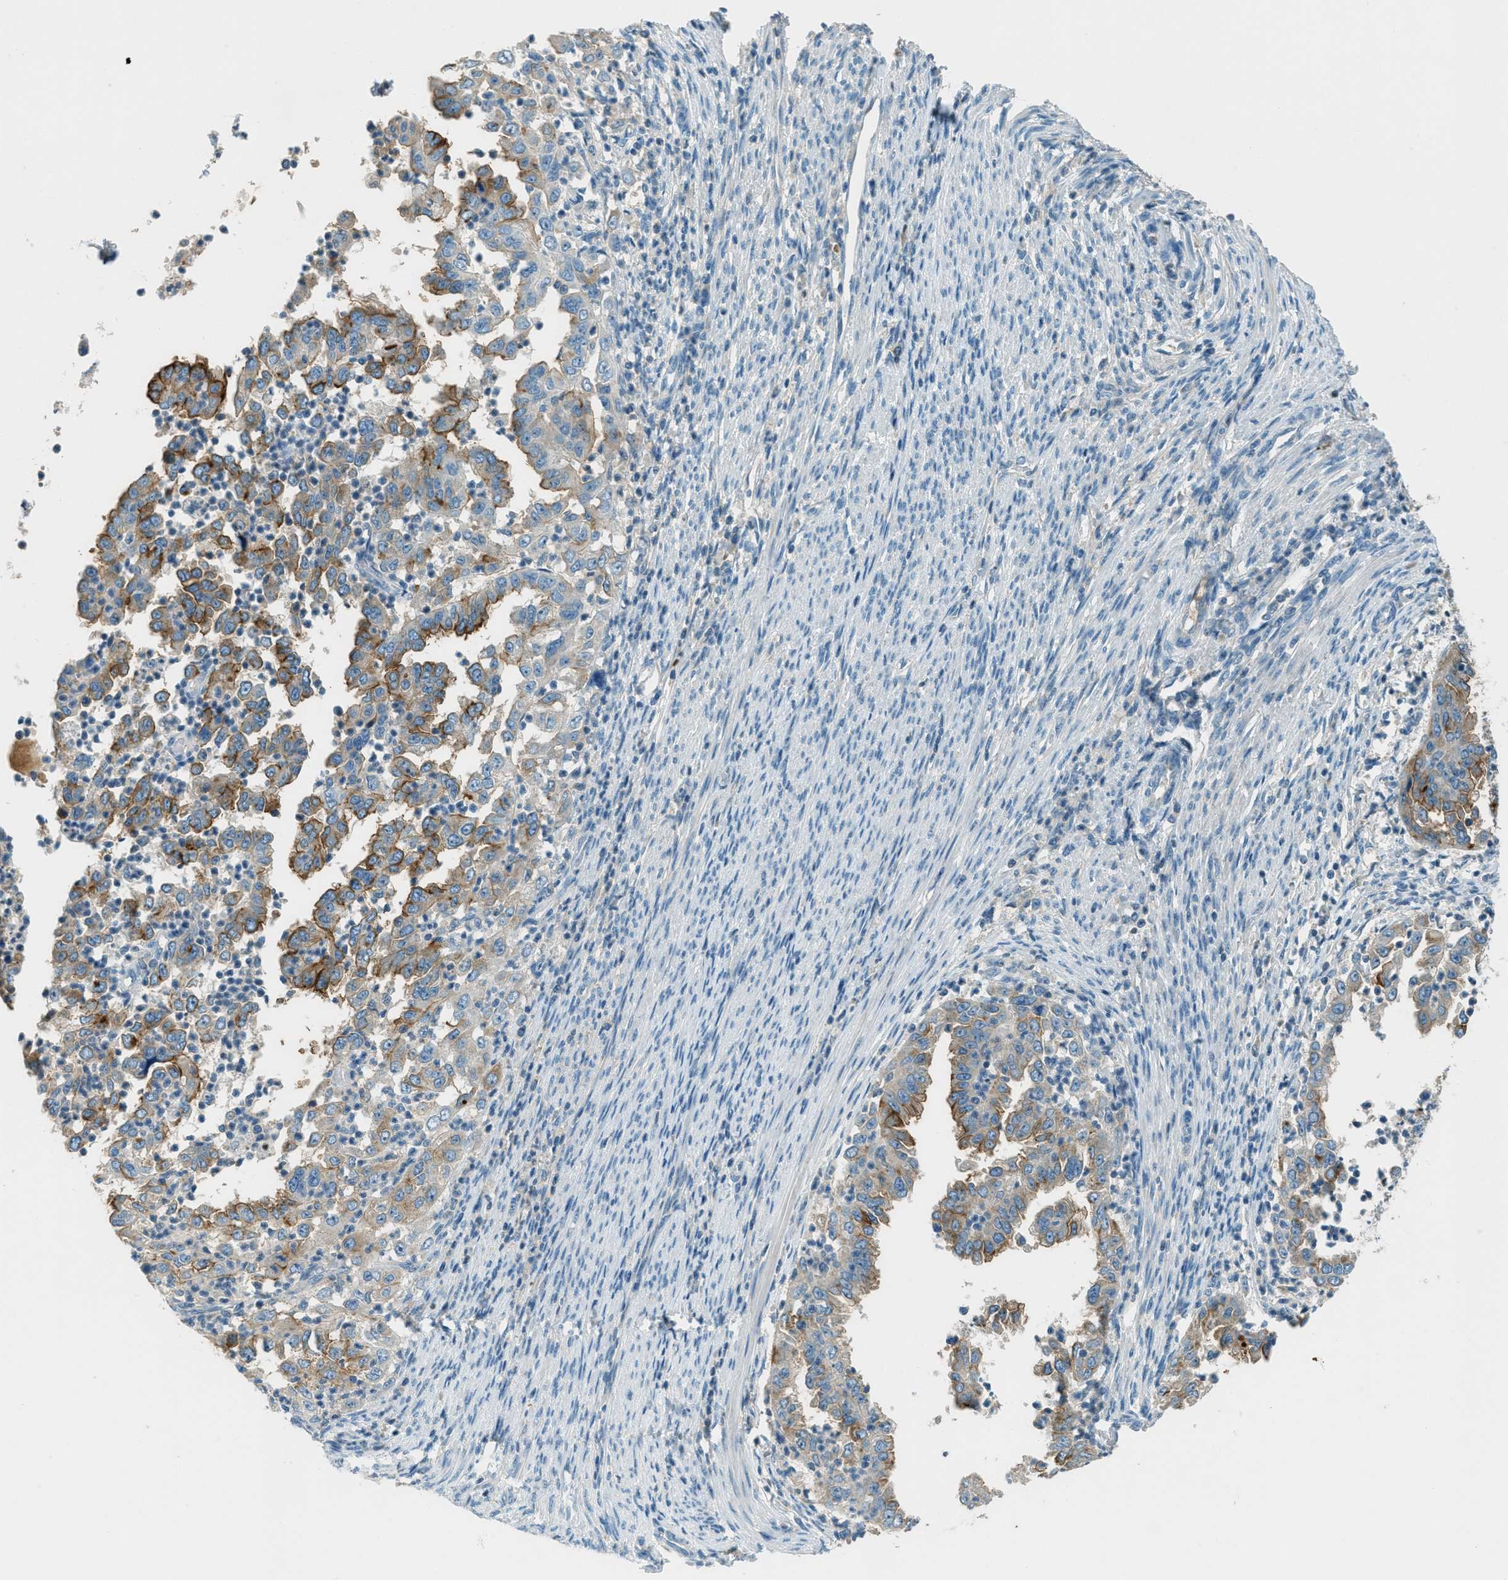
{"staining": {"intensity": "moderate", "quantity": "25%-75%", "location": "cytoplasmic/membranous"}, "tissue": "endometrial cancer", "cell_type": "Tumor cells", "image_type": "cancer", "snomed": [{"axis": "morphology", "description": "Adenocarcinoma, NOS"}, {"axis": "topography", "description": "Endometrium"}], "caption": "Approximately 25%-75% of tumor cells in human endometrial adenocarcinoma exhibit moderate cytoplasmic/membranous protein staining as visualized by brown immunohistochemical staining.", "gene": "MSLN", "patient": {"sex": "female", "age": 85}}